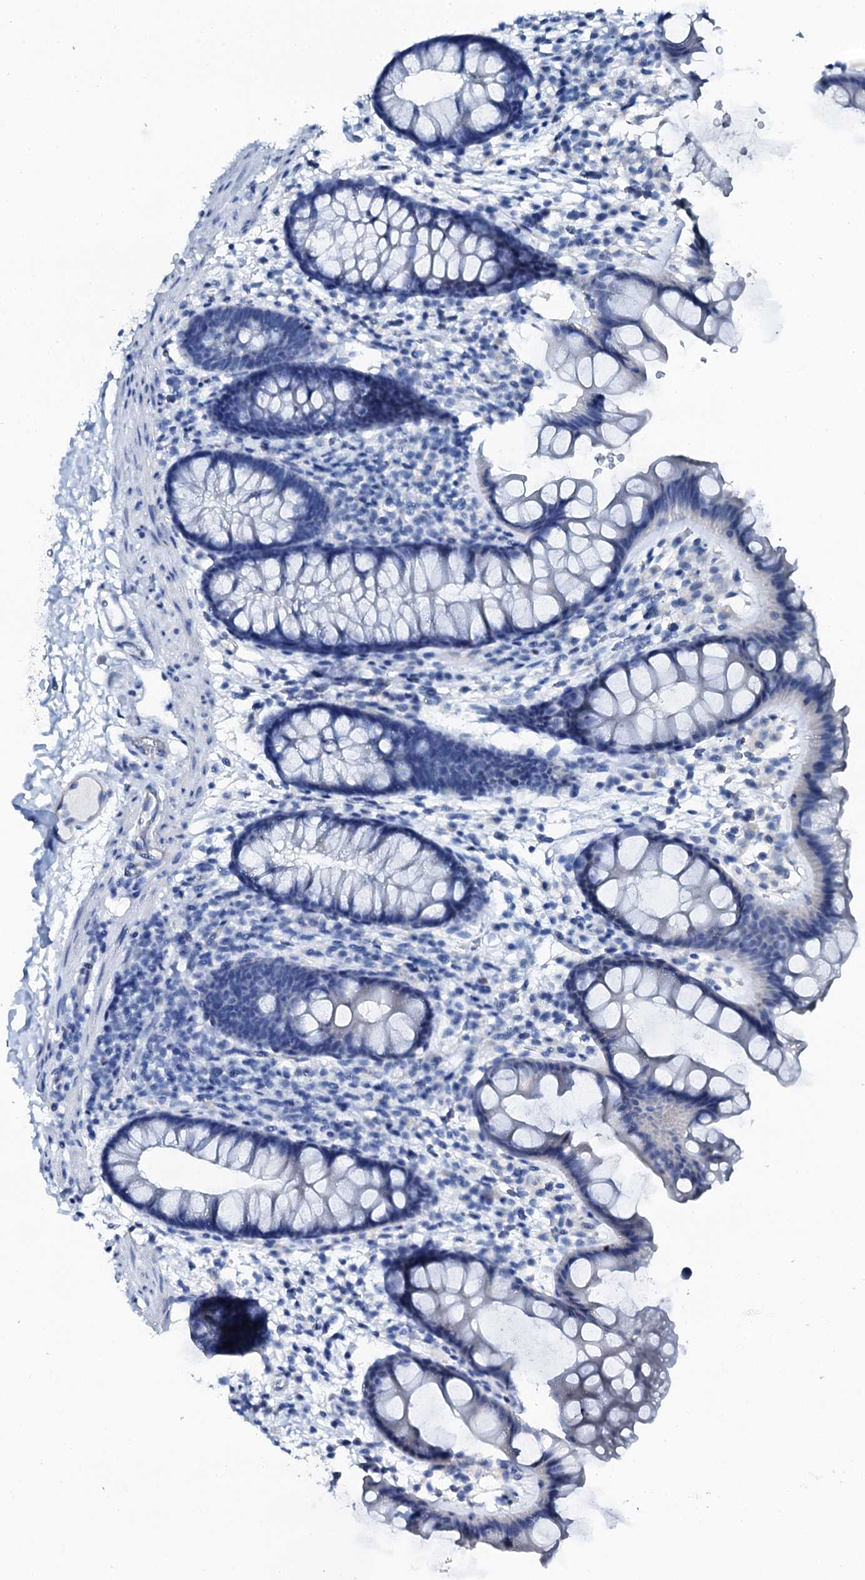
{"staining": {"intensity": "negative", "quantity": "none", "location": "none"}, "tissue": "colon", "cell_type": "Endothelial cells", "image_type": "normal", "snomed": [{"axis": "morphology", "description": "Normal tissue, NOS"}, {"axis": "topography", "description": "Colon"}], "caption": "IHC image of unremarkable colon: human colon stained with DAB shows no significant protein positivity in endothelial cells. Brightfield microscopy of IHC stained with DAB (brown) and hematoxylin (blue), captured at high magnification.", "gene": "PTH", "patient": {"sex": "female", "age": 62}}